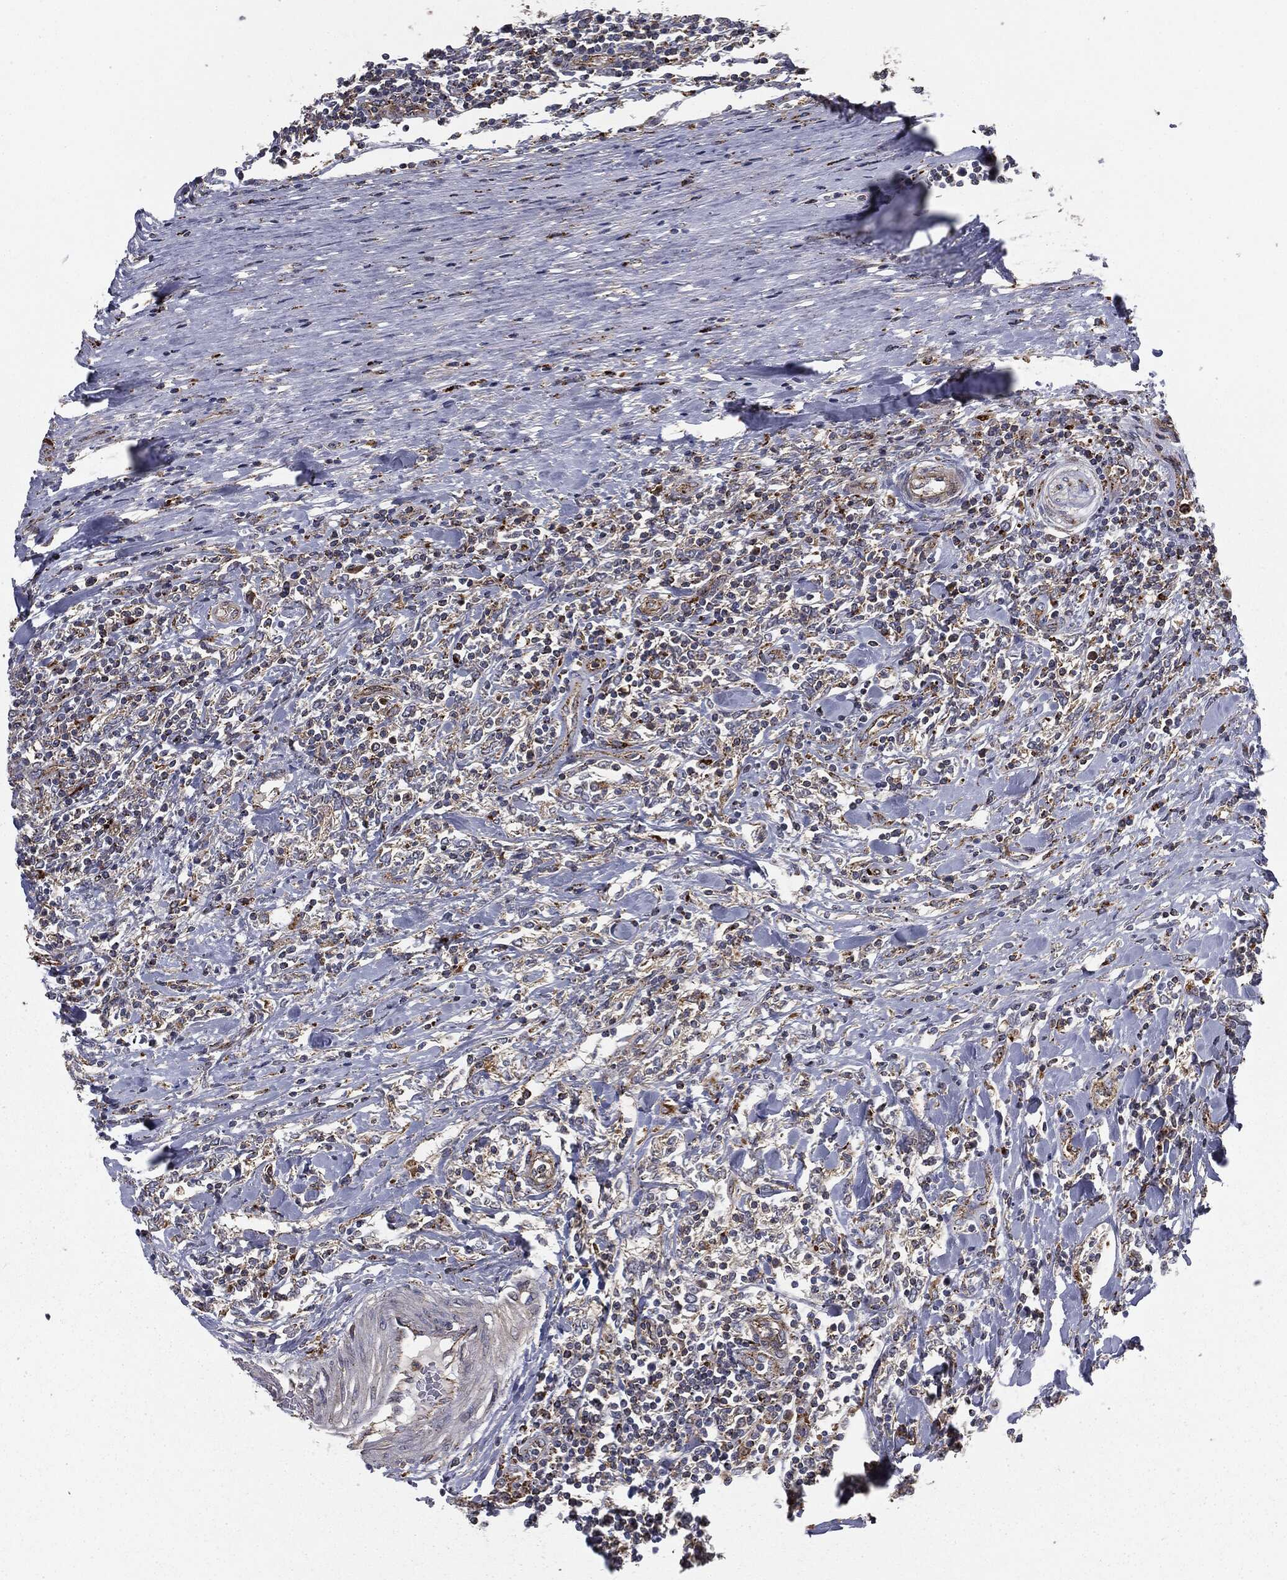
{"staining": {"intensity": "negative", "quantity": "none", "location": "none"}, "tissue": "lymphoma", "cell_type": "Tumor cells", "image_type": "cancer", "snomed": [{"axis": "morphology", "description": "Malignant lymphoma, non-Hodgkin's type, High grade"}, {"axis": "topography", "description": "Lymph node"}], "caption": "IHC histopathology image of malignant lymphoma, non-Hodgkin's type (high-grade) stained for a protein (brown), which shows no expression in tumor cells.", "gene": "CTSA", "patient": {"sex": "female", "age": 84}}